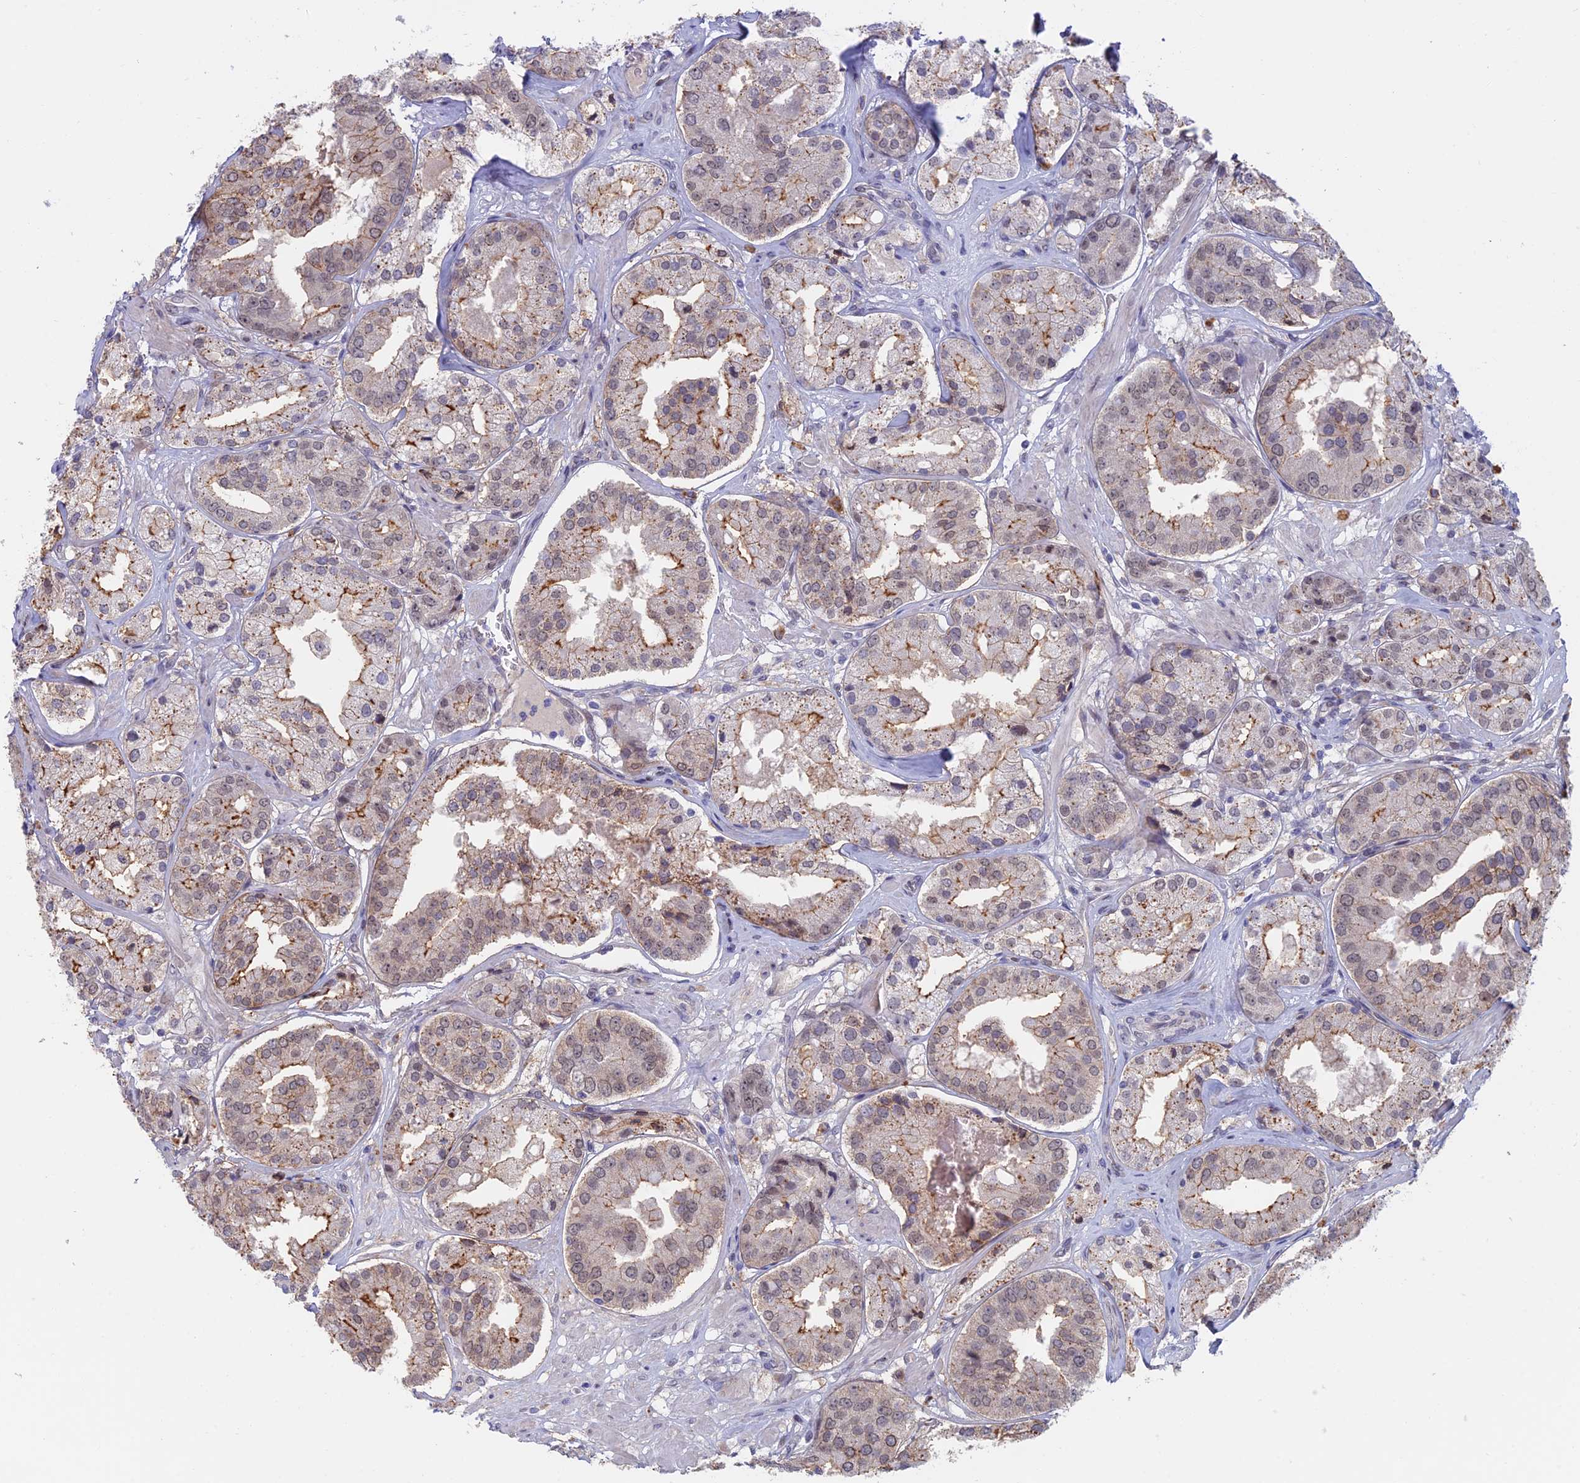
{"staining": {"intensity": "moderate", "quantity": "<25%", "location": "cytoplasmic/membranous,nuclear"}, "tissue": "prostate cancer", "cell_type": "Tumor cells", "image_type": "cancer", "snomed": [{"axis": "morphology", "description": "Adenocarcinoma, High grade"}, {"axis": "topography", "description": "Prostate"}], "caption": "High-magnification brightfield microscopy of prostate cancer (high-grade adenocarcinoma) stained with DAB (brown) and counterstained with hematoxylin (blue). tumor cells exhibit moderate cytoplasmic/membranous and nuclear positivity is appreciated in approximately<25% of cells.", "gene": "ZUP1", "patient": {"sex": "male", "age": 63}}